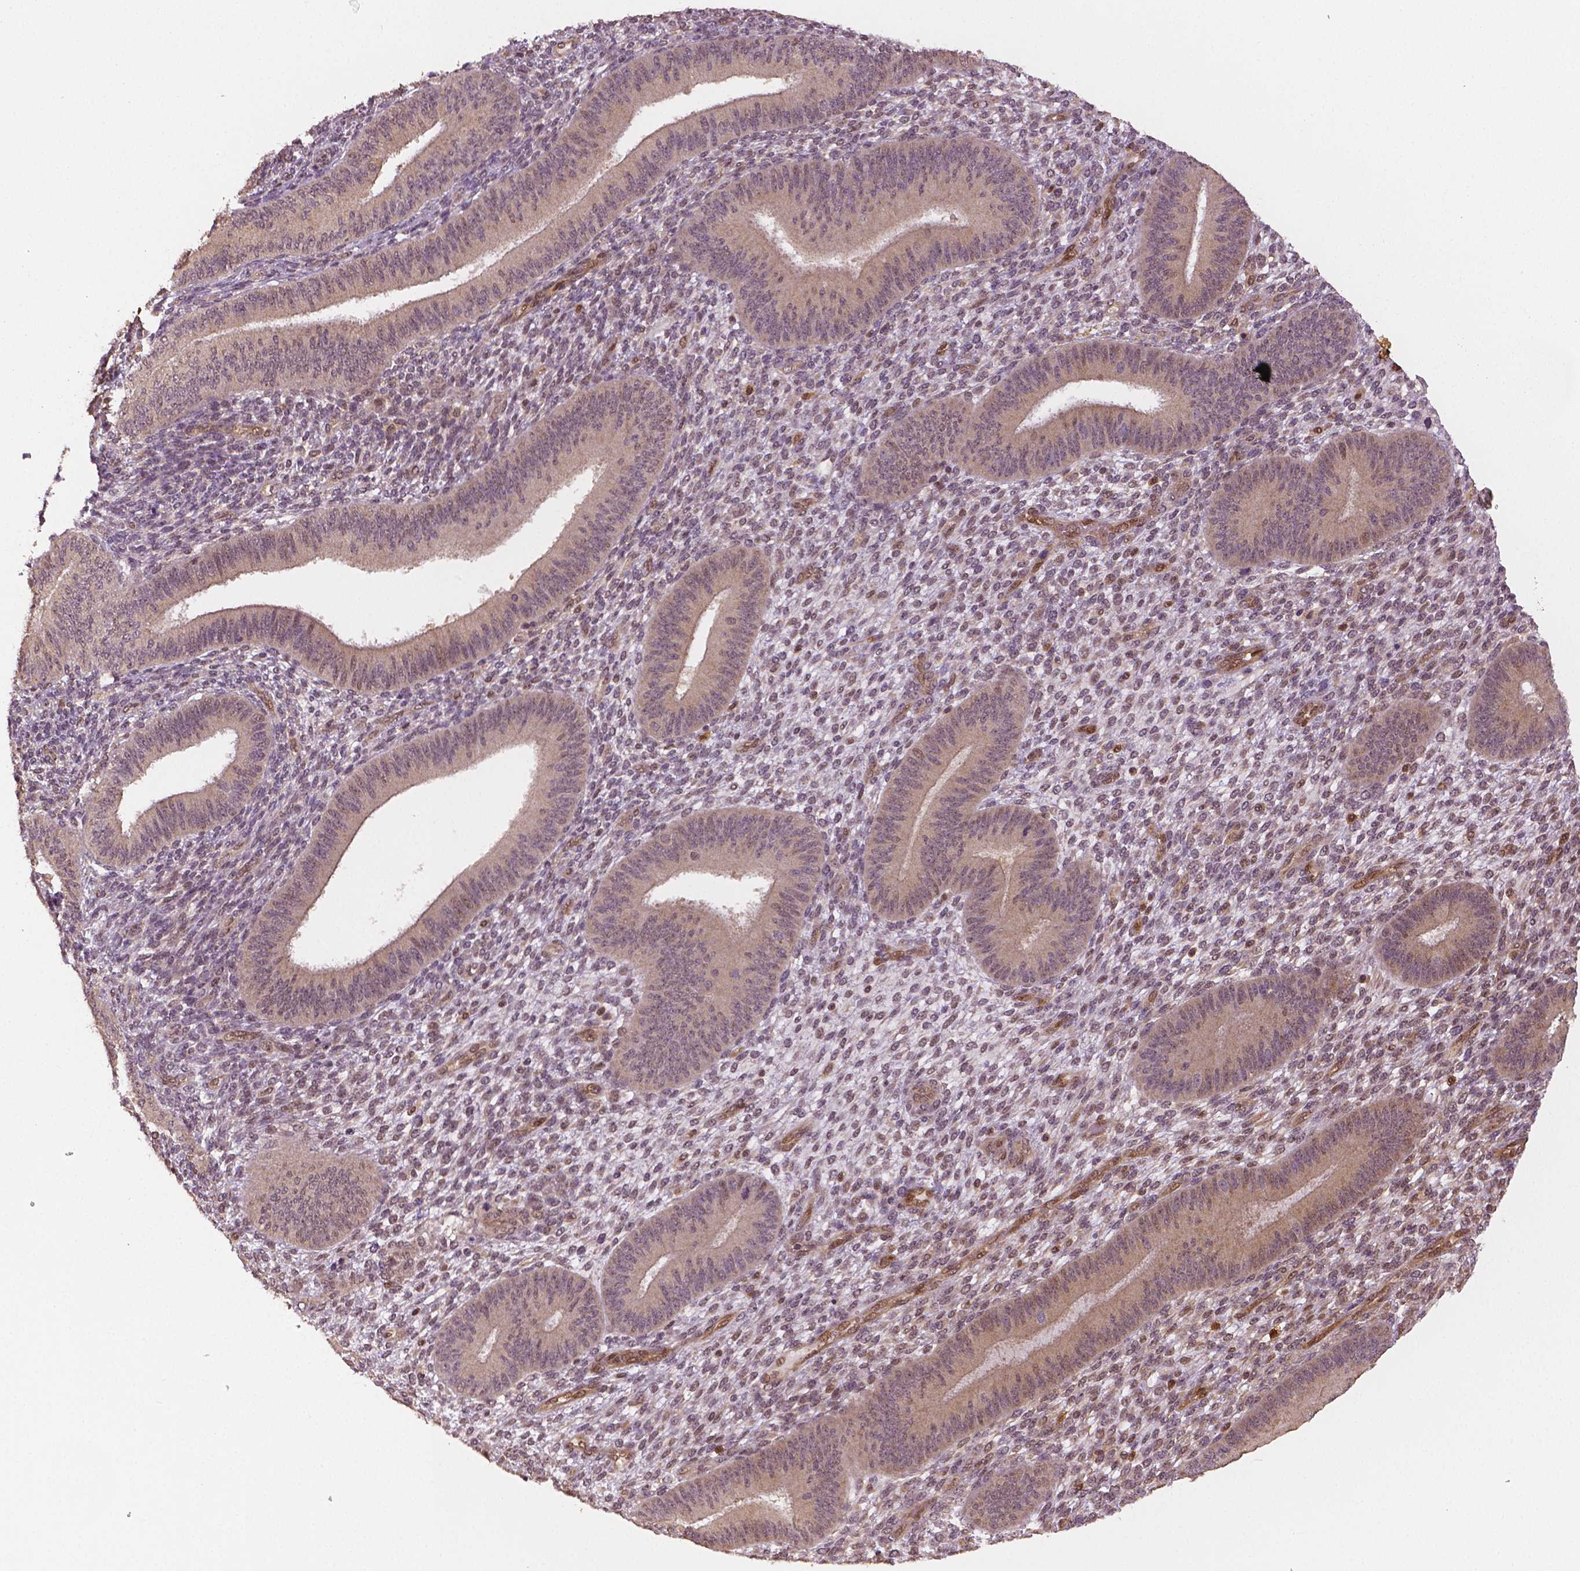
{"staining": {"intensity": "negative", "quantity": "none", "location": "none"}, "tissue": "endometrium", "cell_type": "Cells in endometrial stroma", "image_type": "normal", "snomed": [{"axis": "morphology", "description": "Normal tissue, NOS"}, {"axis": "topography", "description": "Endometrium"}], "caption": "This is an IHC histopathology image of benign human endometrium. There is no expression in cells in endometrial stroma.", "gene": "STAT3", "patient": {"sex": "female", "age": 39}}